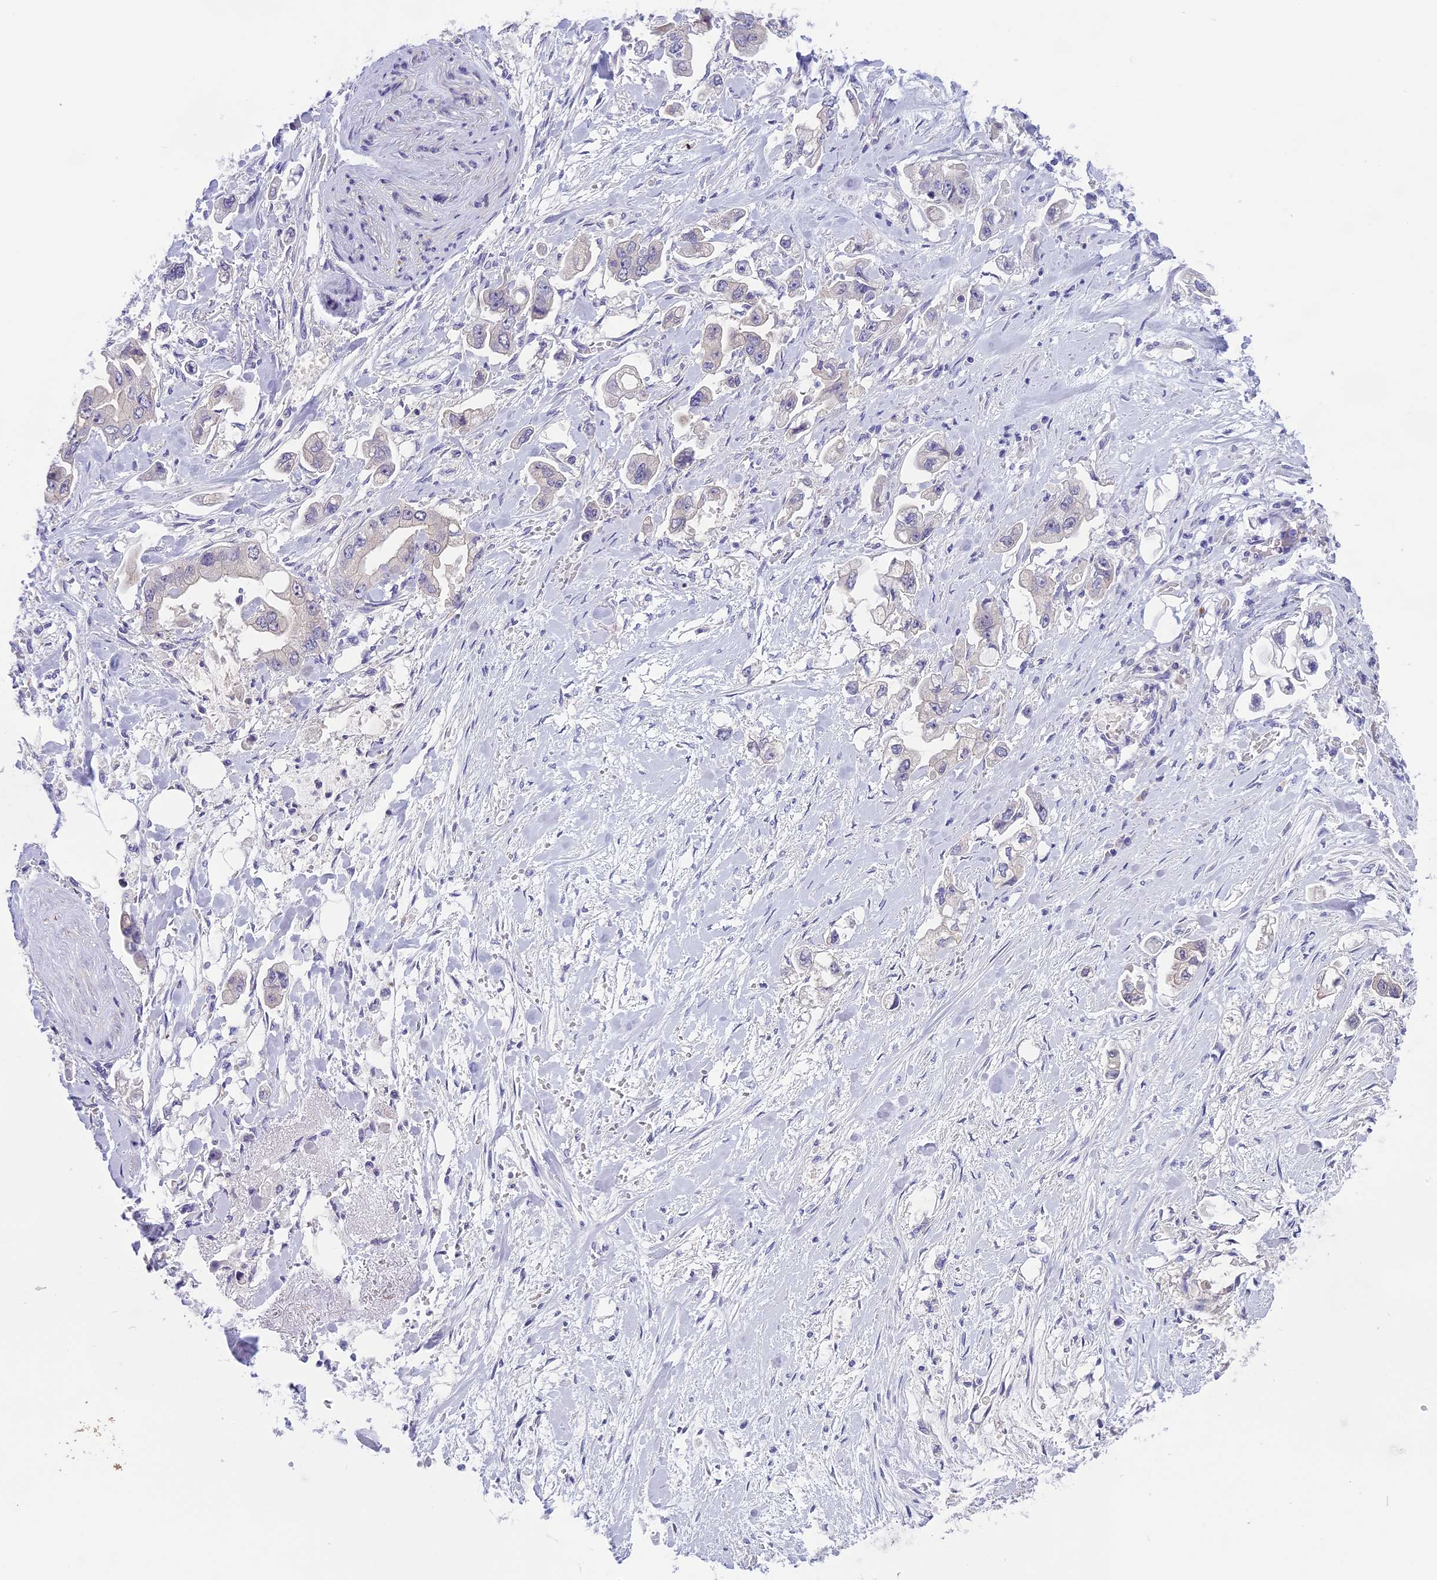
{"staining": {"intensity": "negative", "quantity": "none", "location": "none"}, "tissue": "stomach cancer", "cell_type": "Tumor cells", "image_type": "cancer", "snomed": [{"axis": "morphology", "description": "Adenocarcinoma, NOS"}, {"axis": "topography", "description": "Stomach"}], "caption": "Histopathology image shows no significant protein staining in tumor cells of adenocarcinoma (stomach).", "gene": "ARHGEF37", "patient": {"sex": "male", "age": 62}}